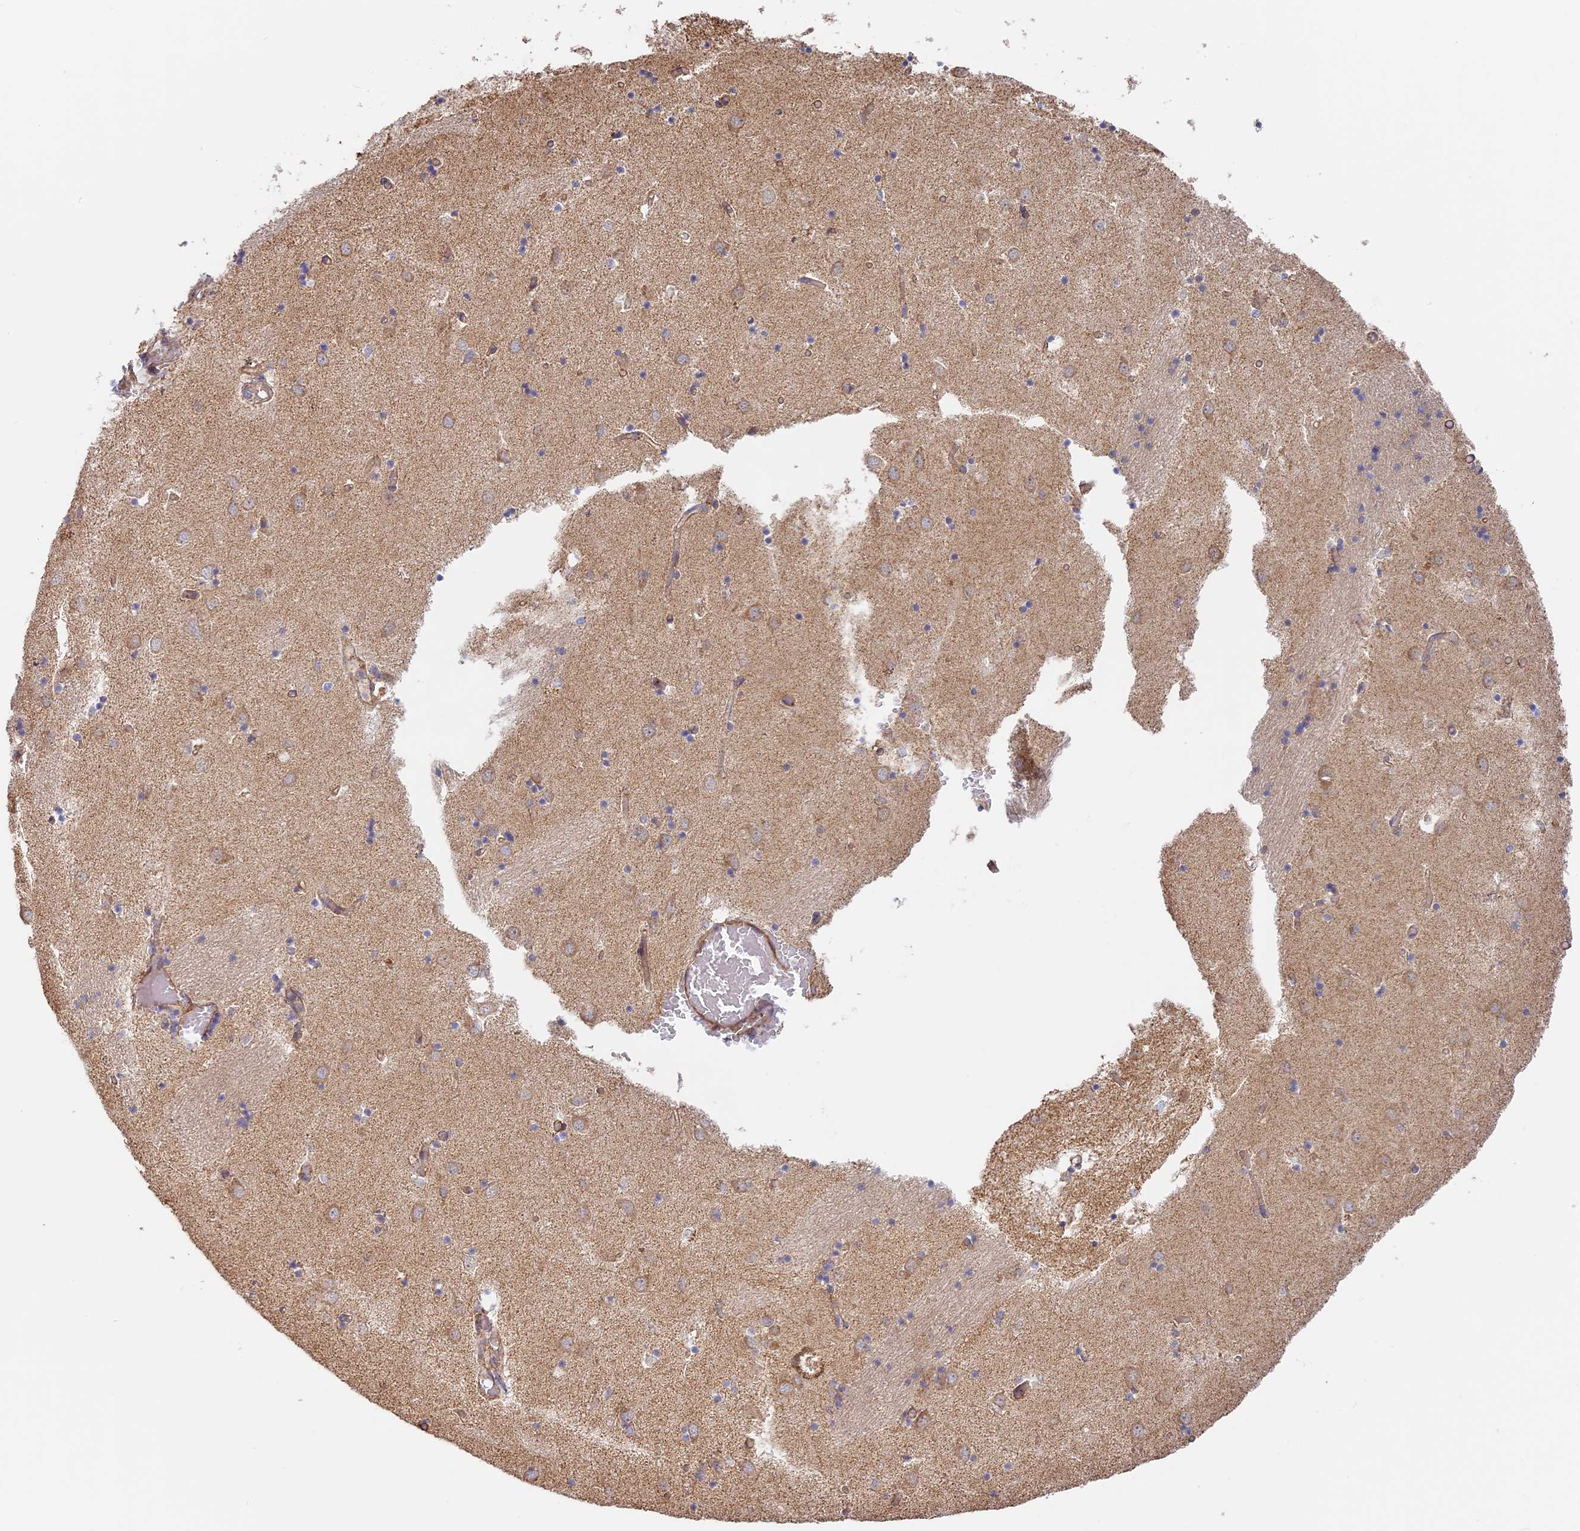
{"staining": {"intensity": "negative", "quantity": "none", "location": "none"}, "tissue": "caudate", "cell_type": "Glial cells", "image_type": "normal", "snomed": [{"axis": "morphology", "description": "Normal tissue, NOS"}, {"axis": "topography", "description": "Lateral ventricle wall"}], "caption": "Immunohistochemical staining of unremarkable caudate shows no significant staining in glial cells. Brightfield microscopy of IHC stained with DAB (3,3'-diaminobenzidine) (brown) and hematoxylin (blue), captured at high magnification.", "gene": "DDA1", "patient": {"sex": "male", "age": 70}}